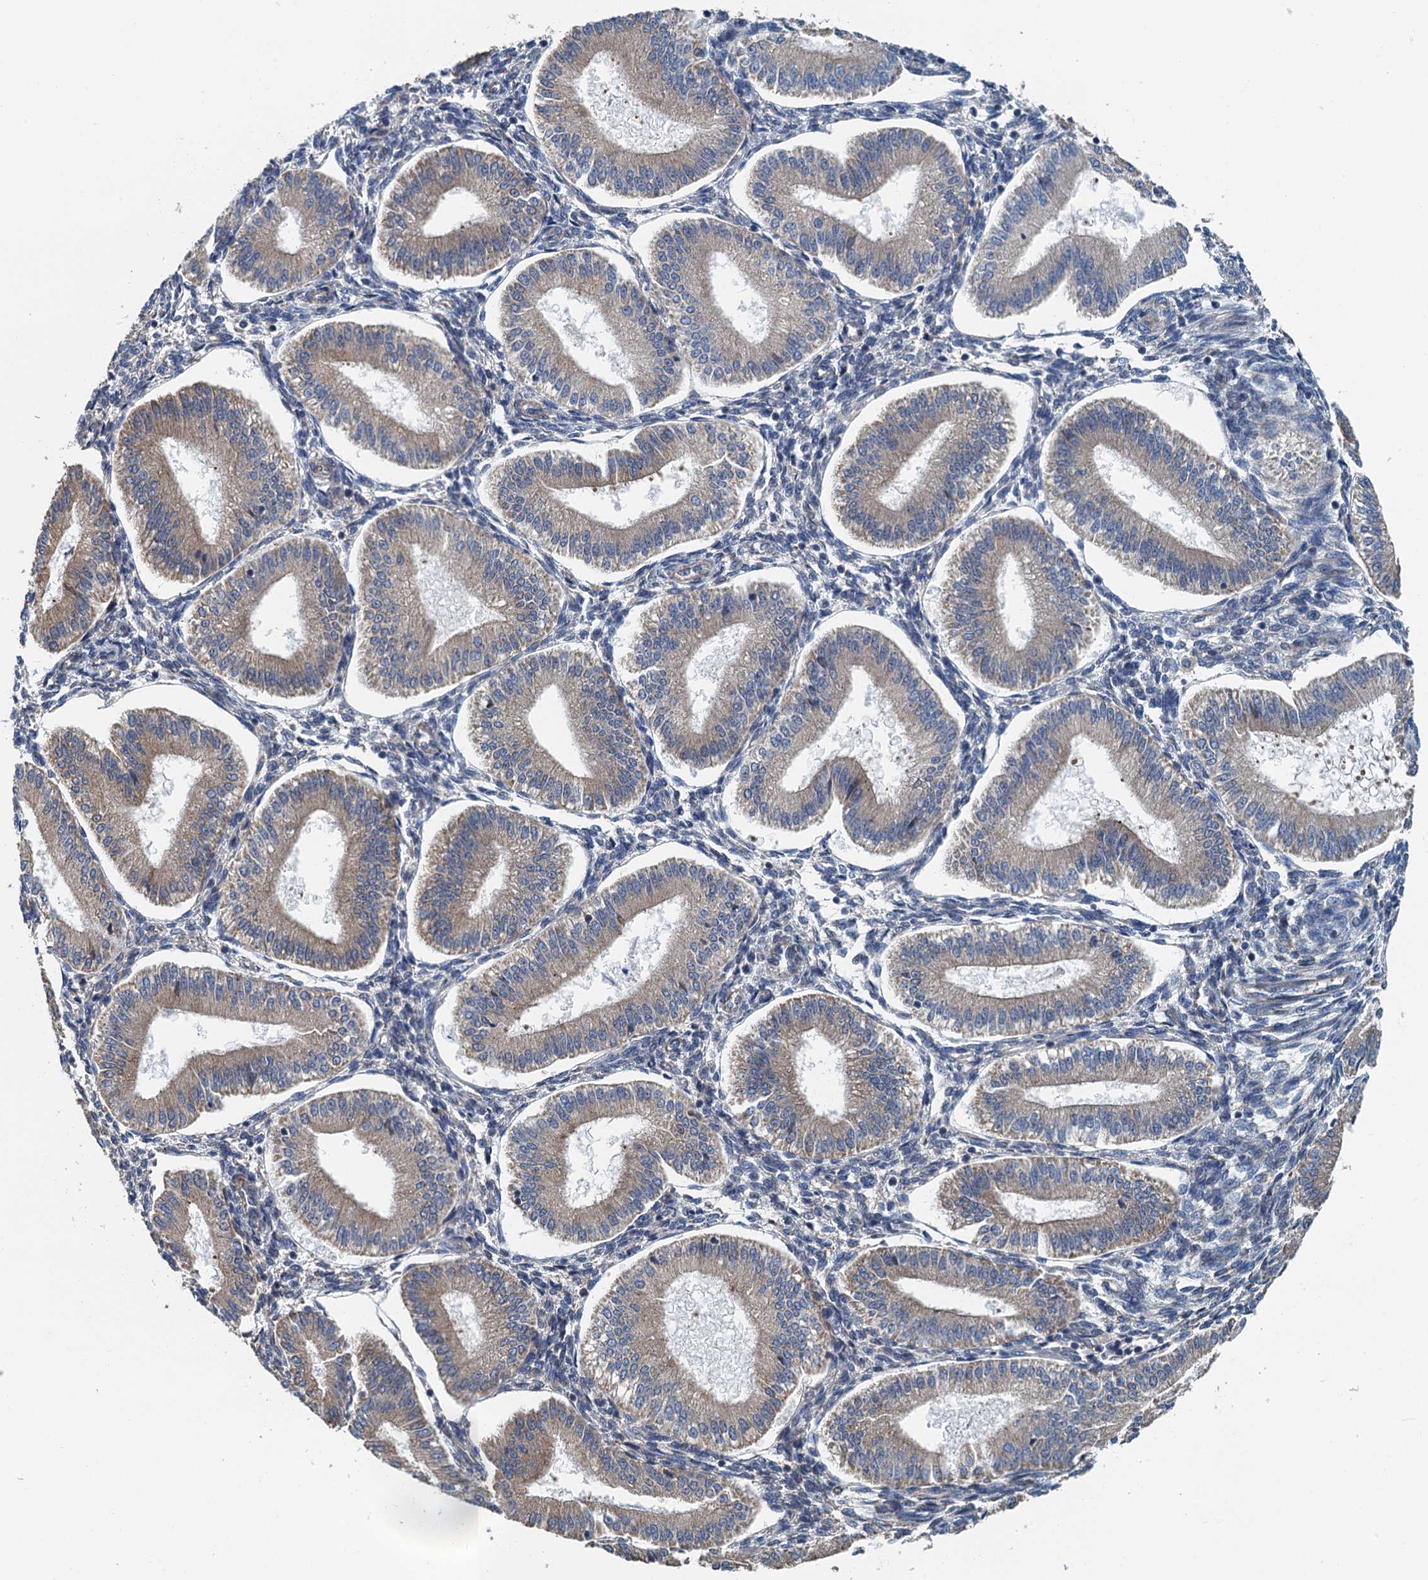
{"staining": {"intensity": "negative", "quantity": "none", "location": "none"}, "tissue": "endometrium", "cell_type": "Cells in endometrial stroma", "image_type": "normal", "snomed": [{"axis": "morphology", "description": "Normal tissue, NOS"}, {"axis": "topography", "description": "Endometrium"}], "caption": "Immunohistochemistry photomicrograph of normal endometrium: human endometrium stained with DAB (3,3'-diaminobenzidine) displays no significant protein staining in cells in endometrial stroma.", "gene": "PPP1R14D", "patient": {"sex": "female", "age": 39}}